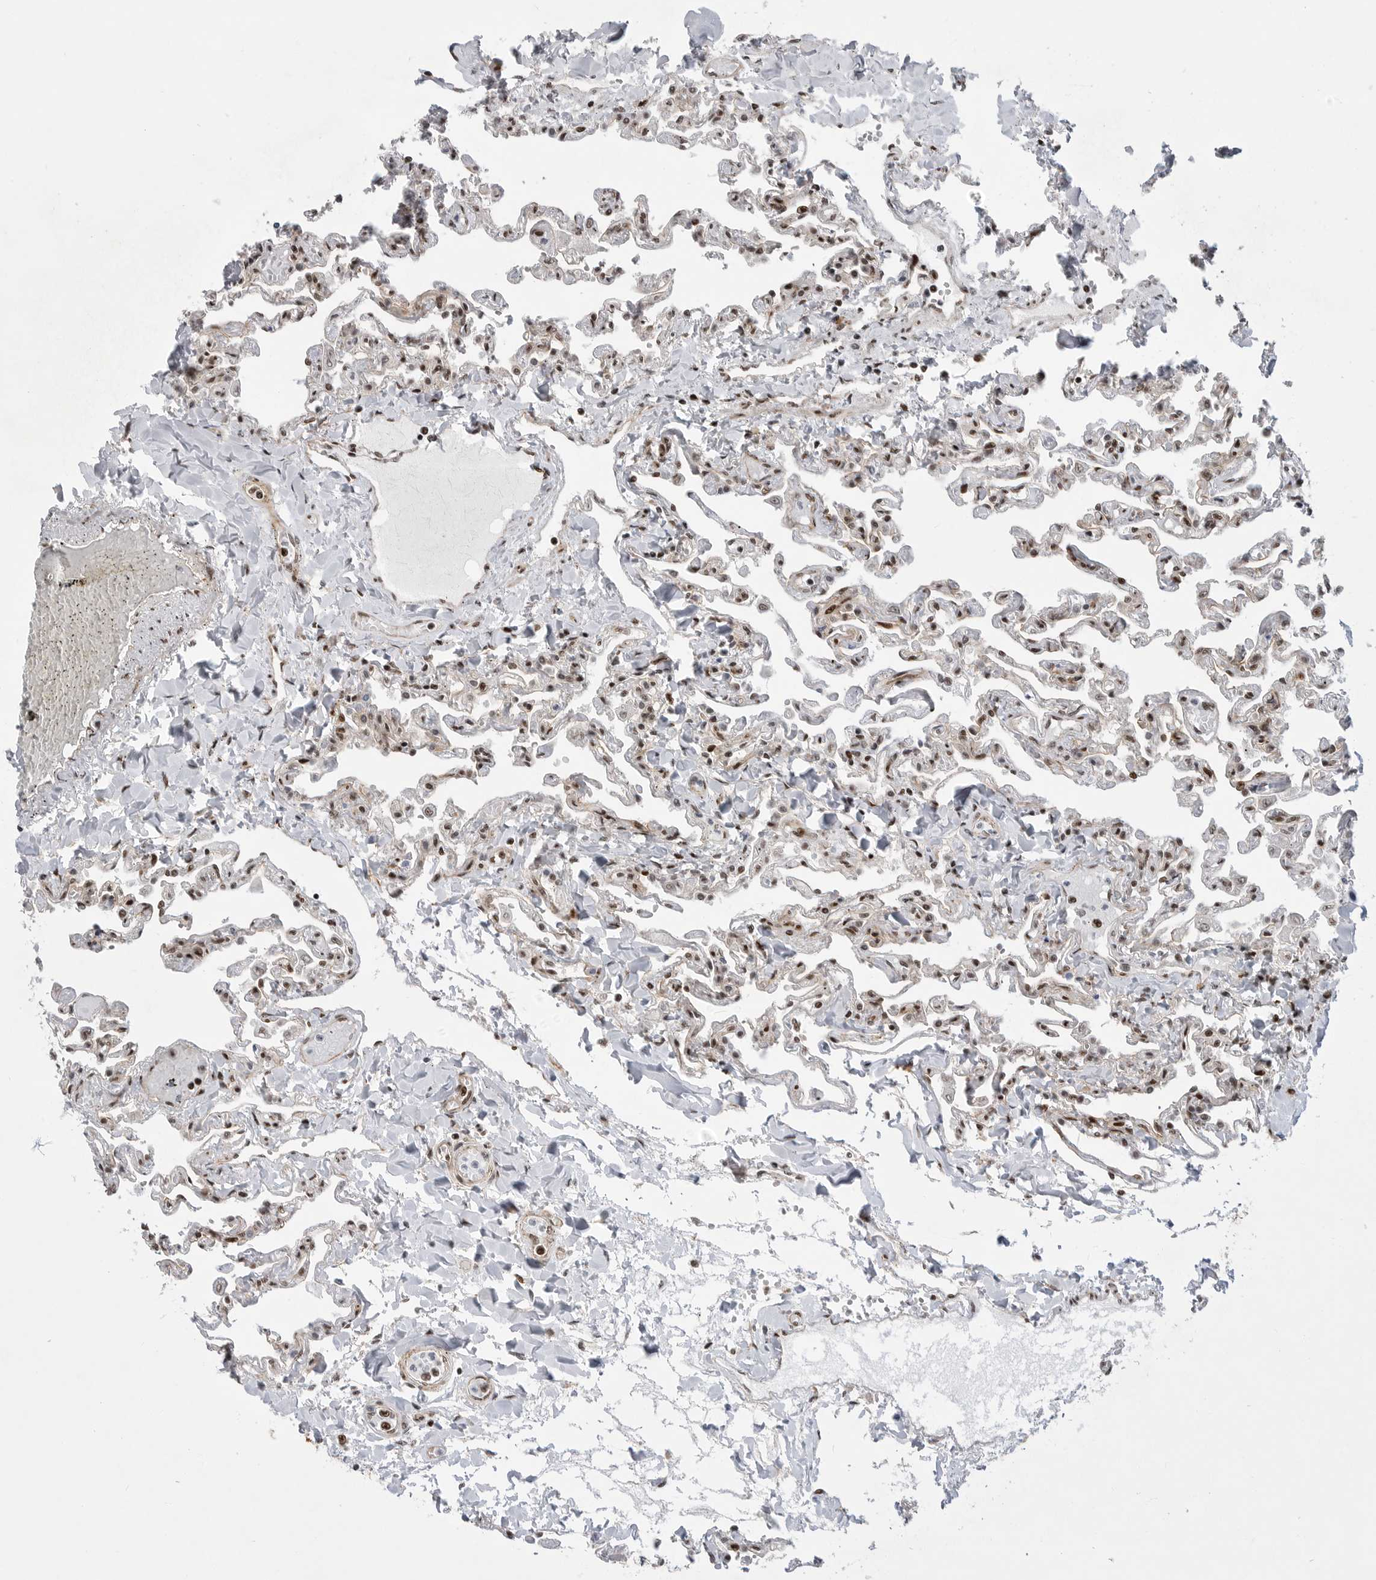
{"staining": {"intensity": "moderate", "quantity": ">75%", "location": "nuclear"}, "tissue": "lung", "cell_type": "Alveolar cells", "image_type": "normal", "snomed": [{"axis": "morphology", "description": "Normal tissue, NOS"}, {"axis": "topography", "description": "Lung"}], "caption": "Moderate nuclear protein staining is seen in approximately >75% of alveolar cells in lung. The staining is performed using DAB brown chromogen to label protein expression. The nuclei are counter-stained blue using hematoxylin.", "gene": "GPATCH2", "patient": {"sex": "male", "age": 21}}